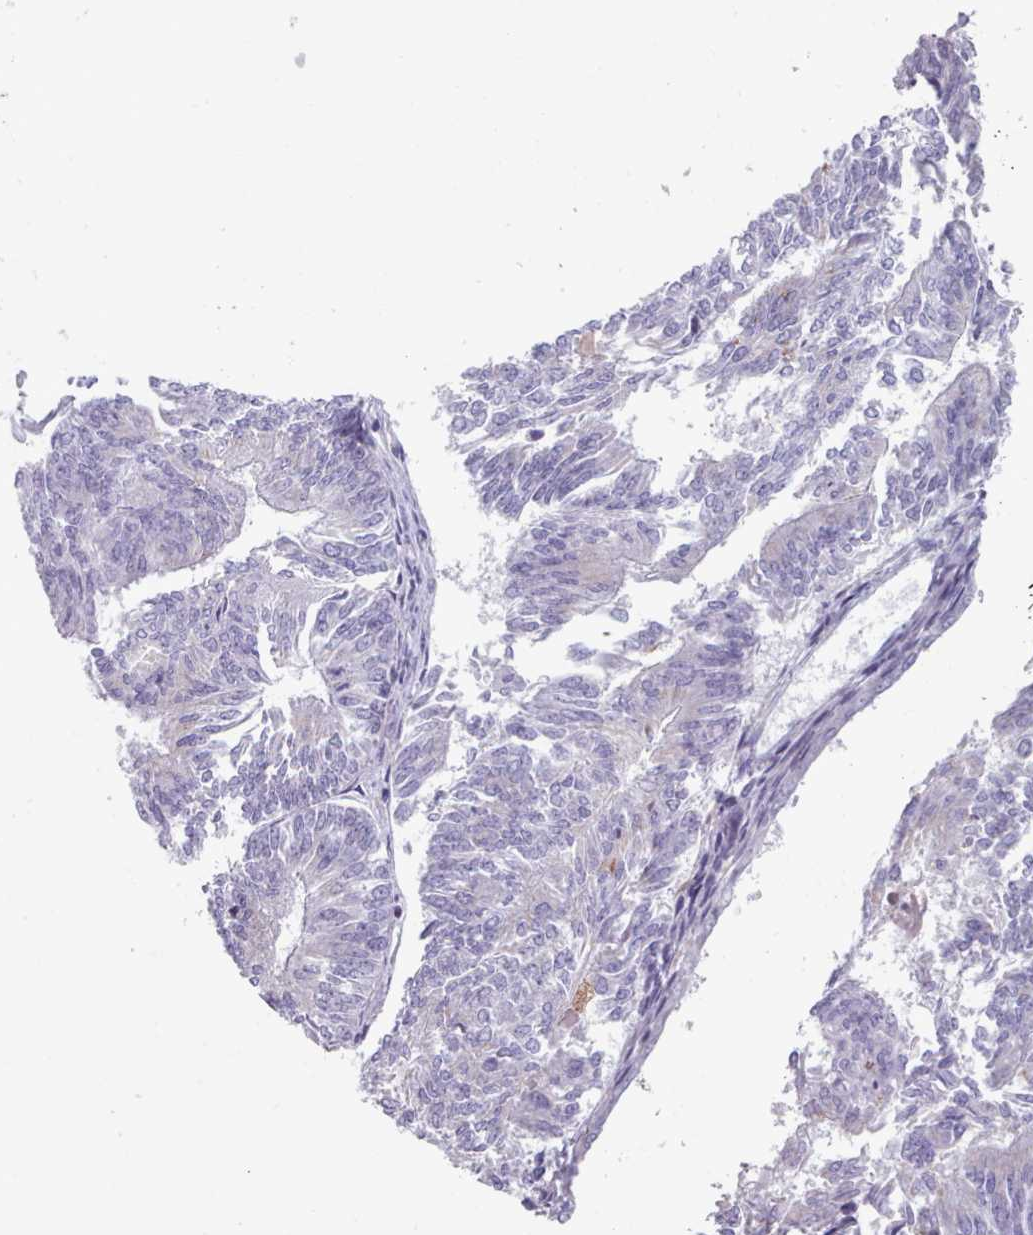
{"staining": {"intensity": "negative", "quantity": "none", "location": "none"}, "tissue": "endometrial cancer", "cell_type": "Tumor cells", "image_type": "cancer", "snomed": [{"axis": "morphology", "description": "Adenocarcinoma, NOS"}, {"axis": "topography", "description": "Endometrium"}], "caption": "This is an immunohistochemistry photomicrograph of endometrial cancer (adenocarcinoma). There is no staining in tumor cells.", "gene": "FAM170B", "patient": {"sex": "female", "age": 58}}